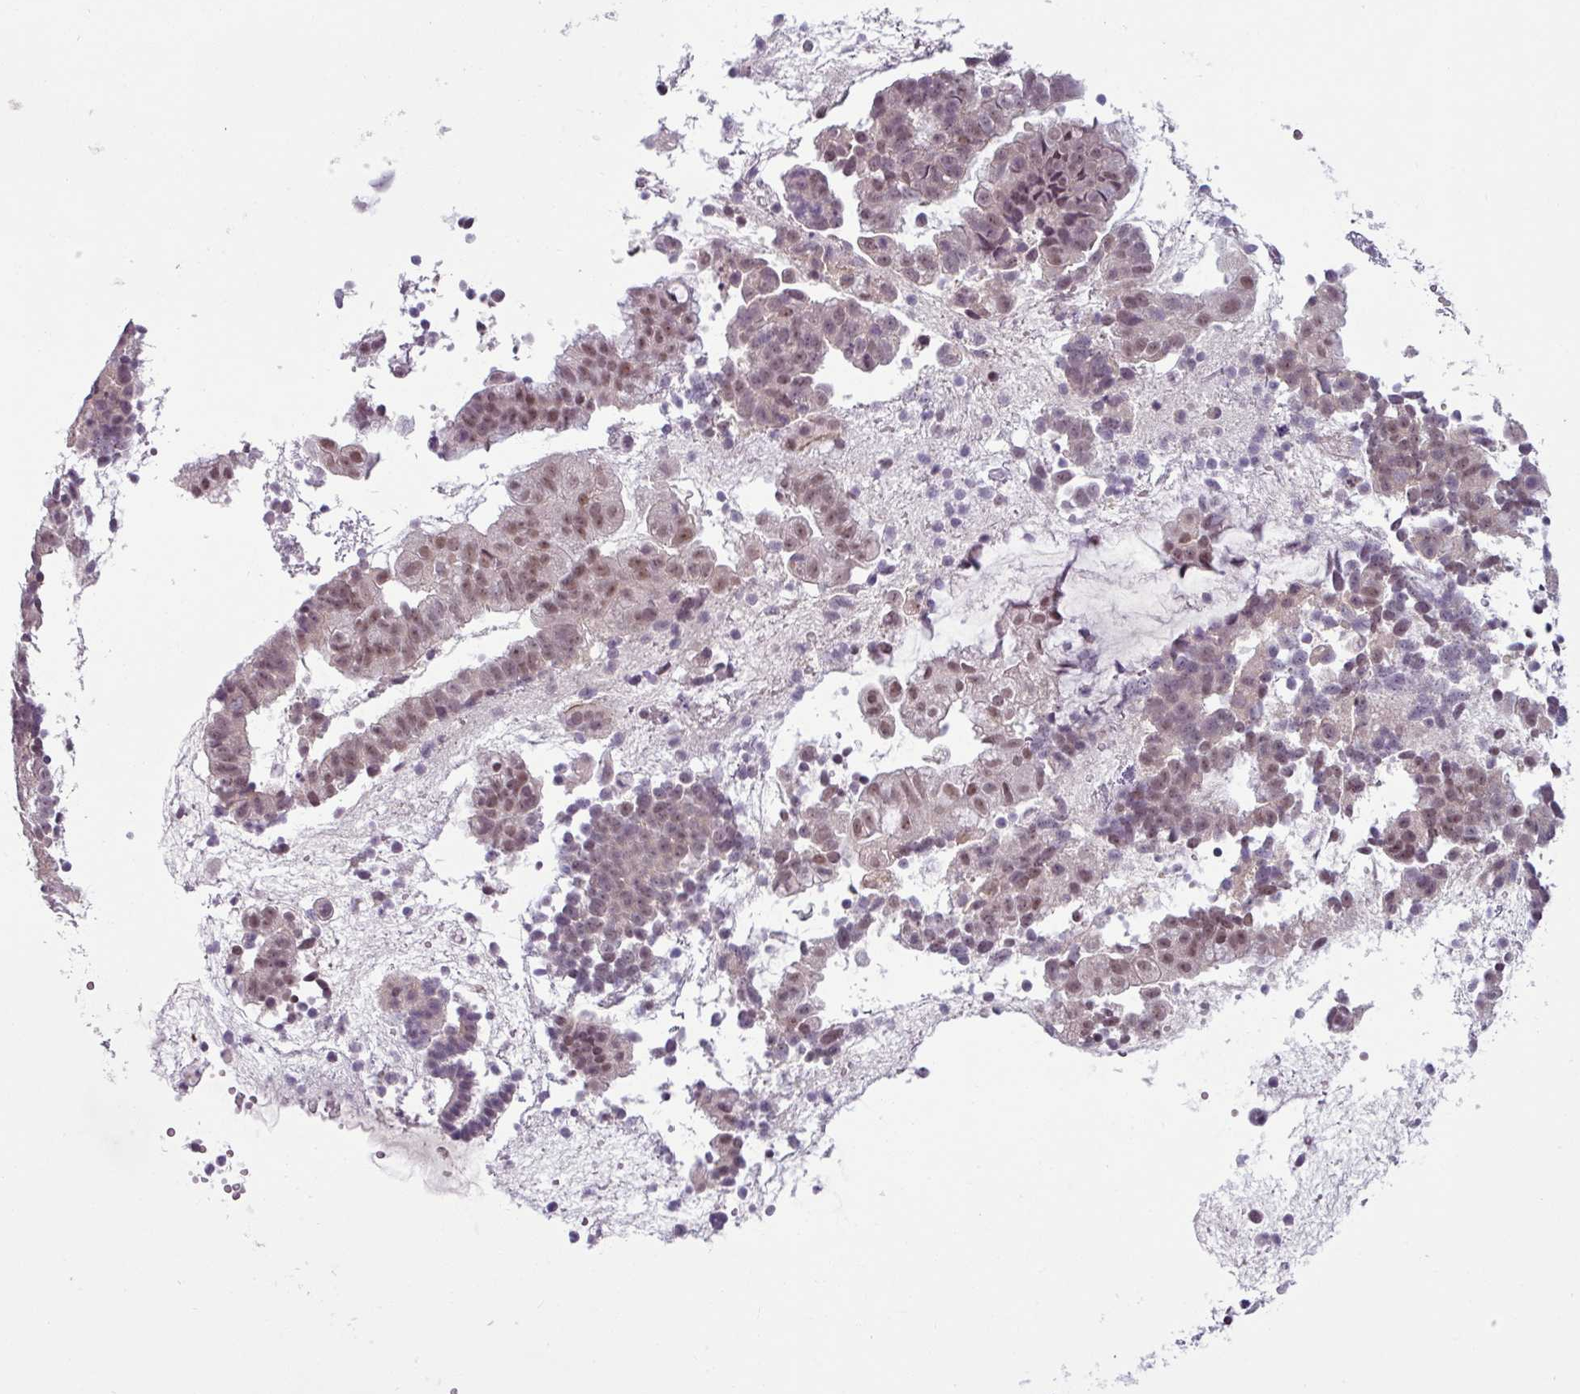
{"staining": {"intensity": "moderate", "quantity": ">75%", "location": "nuclear"}, "tissue": "endometrial cancer", "cell_type": "Tumor cells", "image_type": "cancer", "snomed": [{"axis": "morphology", "description": "Adenocarcinoma, NOS"}, {"axis": "topography", "description": "Endometrium"}], "caption": "DAB (3,3'-diaminobenzidine) immunohistochemical staining of human adenocarcinoma (endometrial) shows moderate nuclear protein positivity in about >75% of tumor cells.", "gene": "UVSSA", "patient": {"sex": "female", "age": 76}}